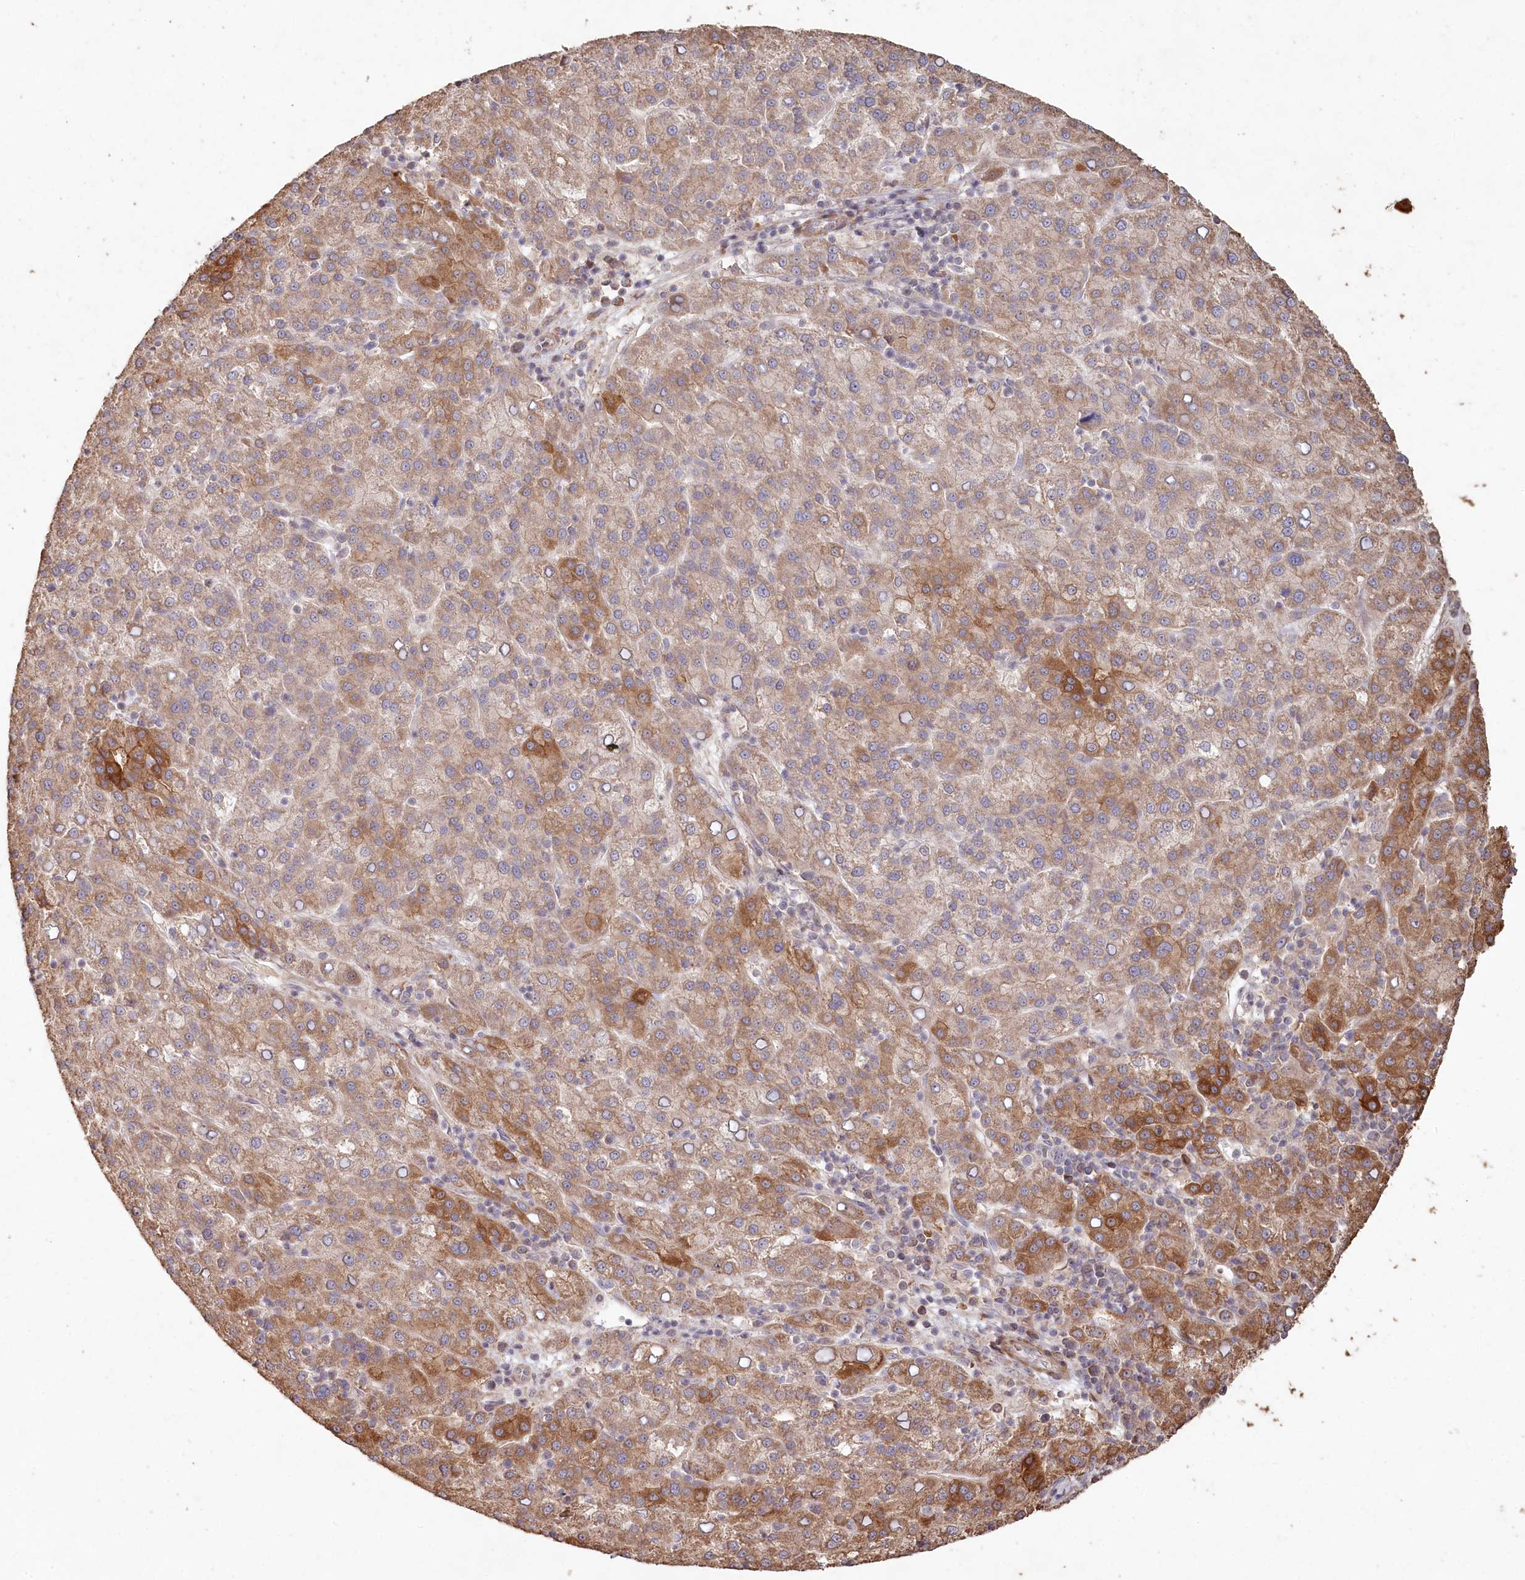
{"staining": {"intensity": "moderate", "quantity": ">75%", "location": "cytoplasmic/membranous"}, "tissue": "liver cancer", "cell_type": "Tumor cells", "image_type": "cancer", "snomed": [{"axis": "morphology", "description": "Carcinoma, Hepatocellular, NOS"}, {"axis": "topography", "description": "Liver"}], "caption": "Protein expression analysis of hepatocellular carcinoma (liver) demonstrates moderate cytoplasmic/membranous expression in about >75% of tumor cells. The staining was performed using DAB (3,3'-diaminobenzidine) to visualize the protein expression in brown, while the nuclei were stained in blue with hematoxylin (Magnification: 20x).", "gene": "HAL", "patient": {"sex": "female", "age": 58}}